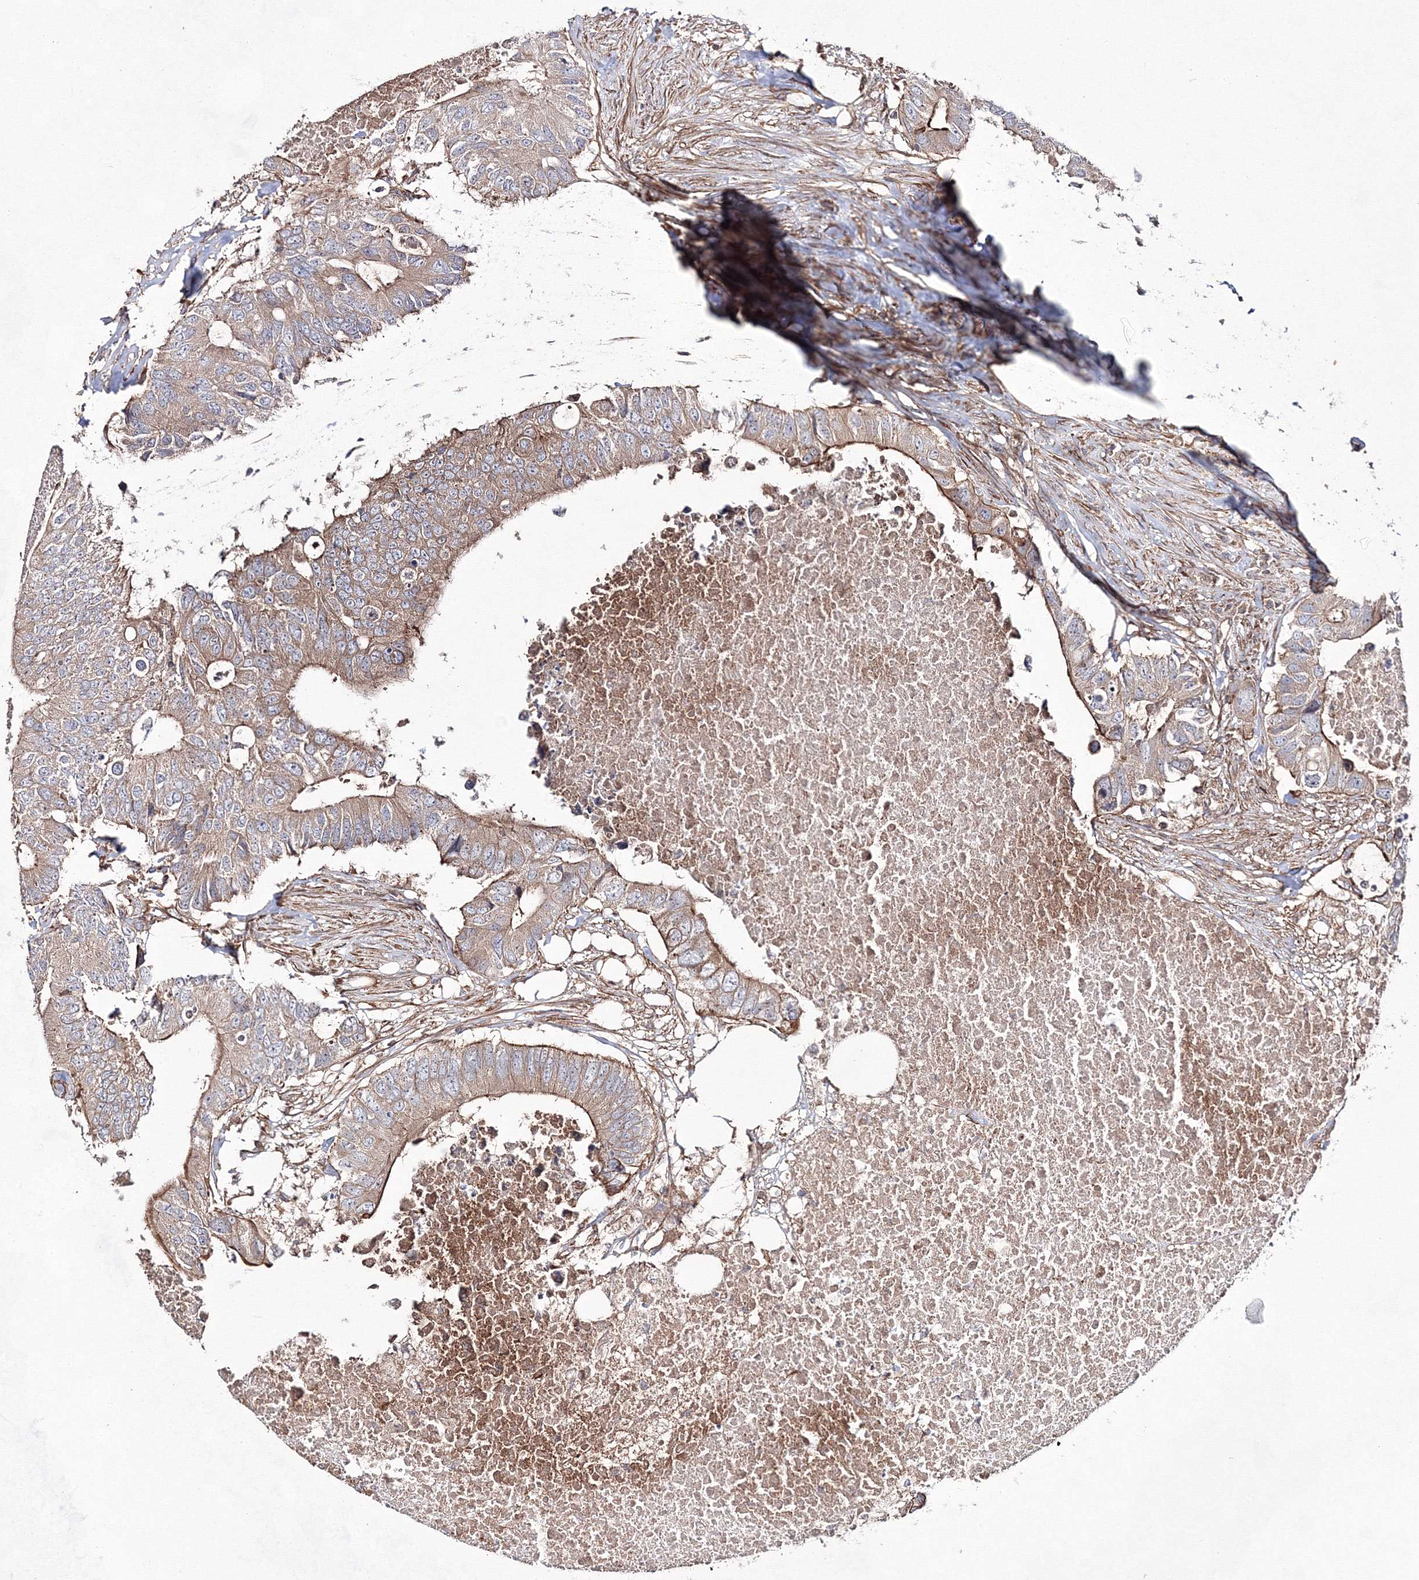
{"staining": {"intensity": "moderate", "quantity": ">75%", "location": "cytoplasmic/membranous"}, "tissue": "colorectal cancer", "cell_type": "Tumor cells", "image_type": "cancer", "snomed": [{"axis": "morphology", "description": "Adenocarcinoma, NOS"}, {"axis": "topography", "description": "Colon"}], "caption": "Immunohistochemistry (IHC) of adenocarcinoma (colorectal) shows medium levels of moderate cytoplasmic/membranous staining in about >75% of tumor cells.", "gene": "EXOC6", "patient": {"sex": "male", "age": 71}}